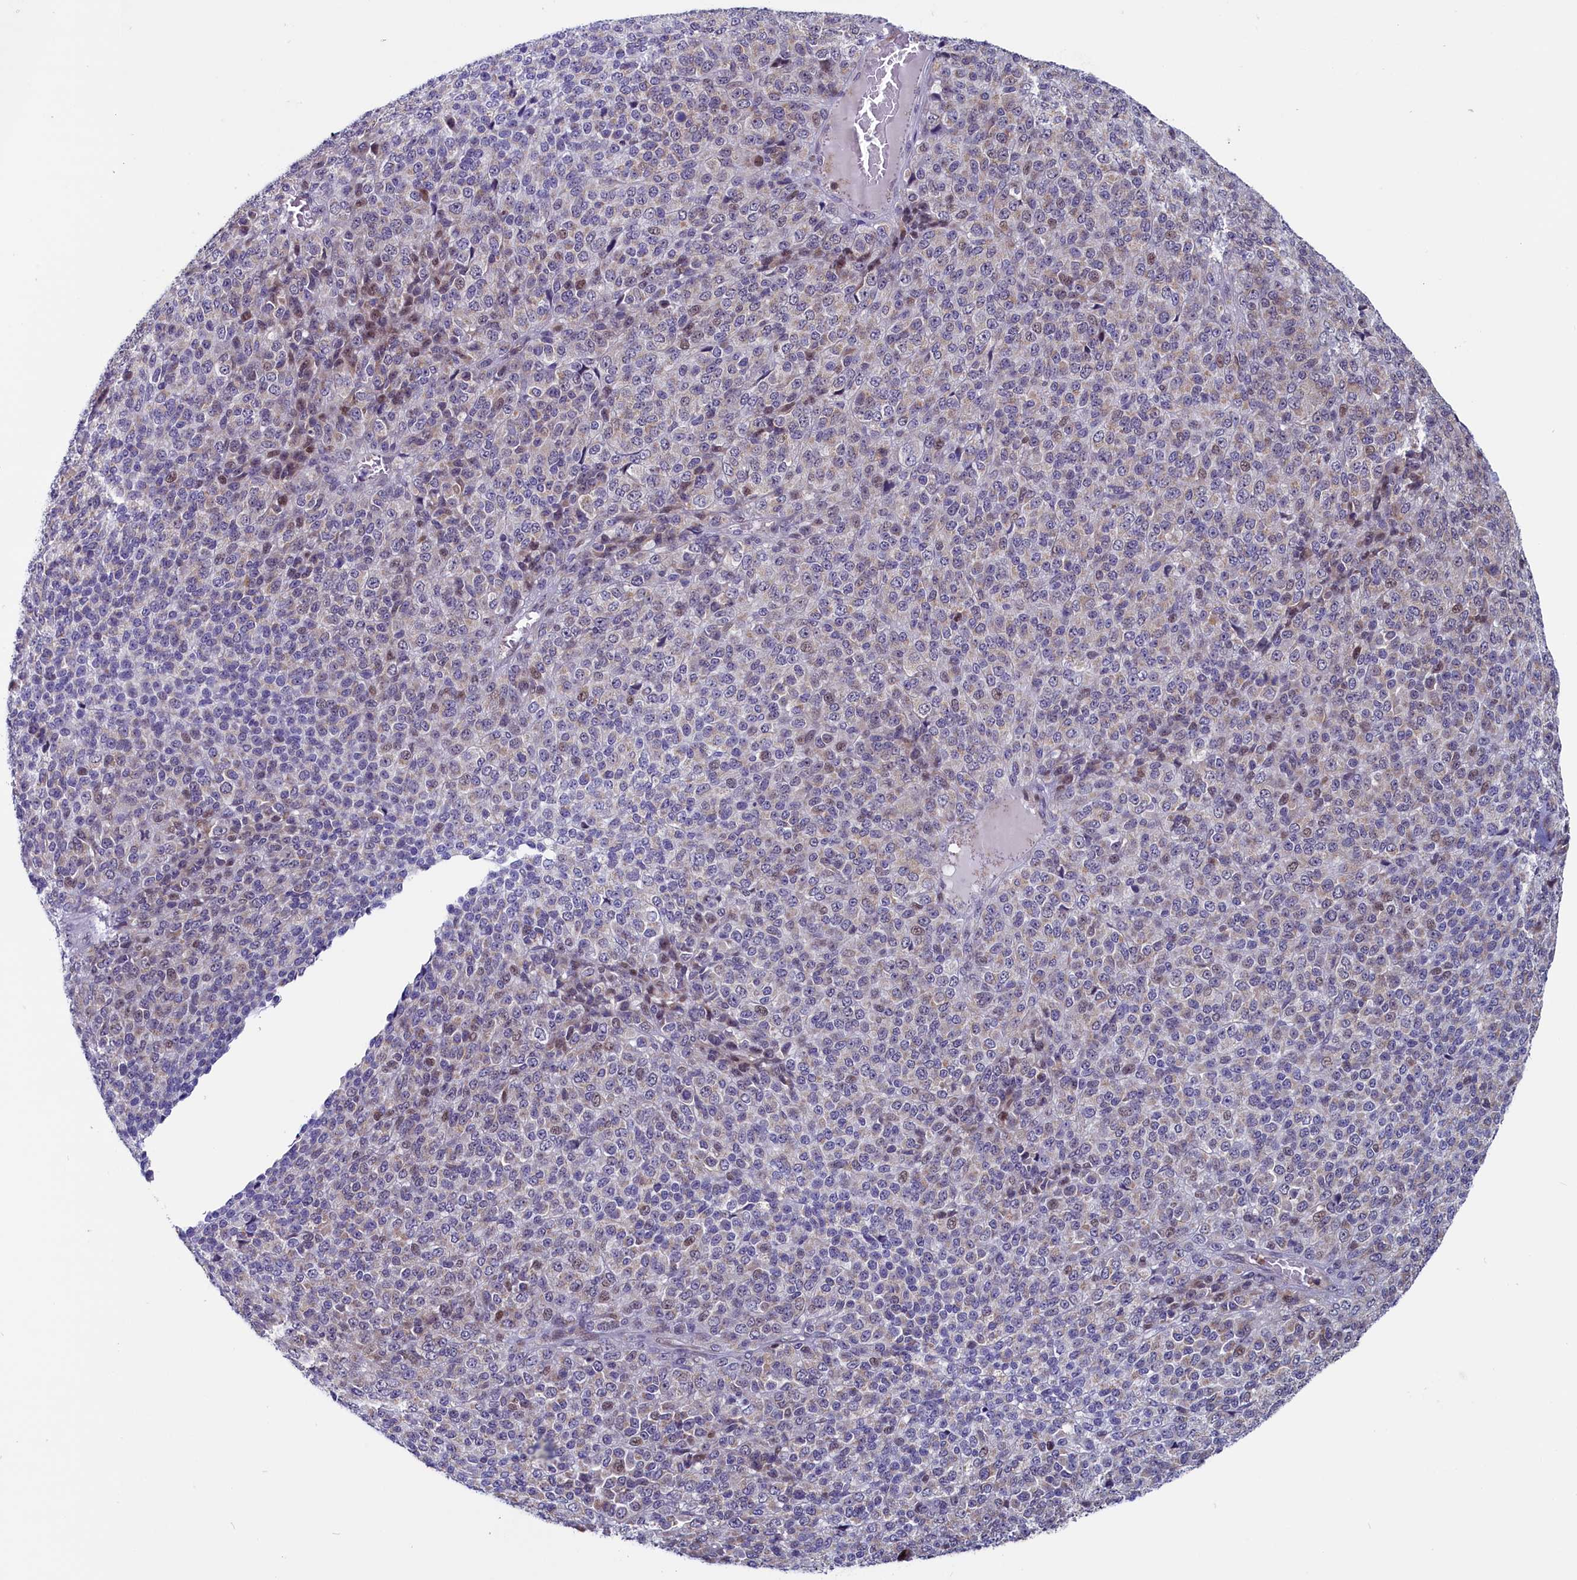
{"staining": {"intensity": "weak", "quantity": "25%-75%", "location": "cytoplasmic/membranous"}, "tissue": "melanoma", "cell_type": "Tumor cells", "image_type": "cancer", "snomed": [{"axis": "morphology", "description": "Malignant melanoma, Metastatic site"}, {"axis": "topography", "description": "Brain"}], "caption": "Protein staining reveals weak cytoplasmic/membranous positivity in approximately 25%-75% of tumor cells in melanoma. The staining is performed using DAB (3,3'-diaminobenzidine) brown chromogen to label protein expression. The nuclei are counter-stained blue using hematoxylin.", "gene": "CIAPIN1", "patient": {"sex": "female", "age": 56}}